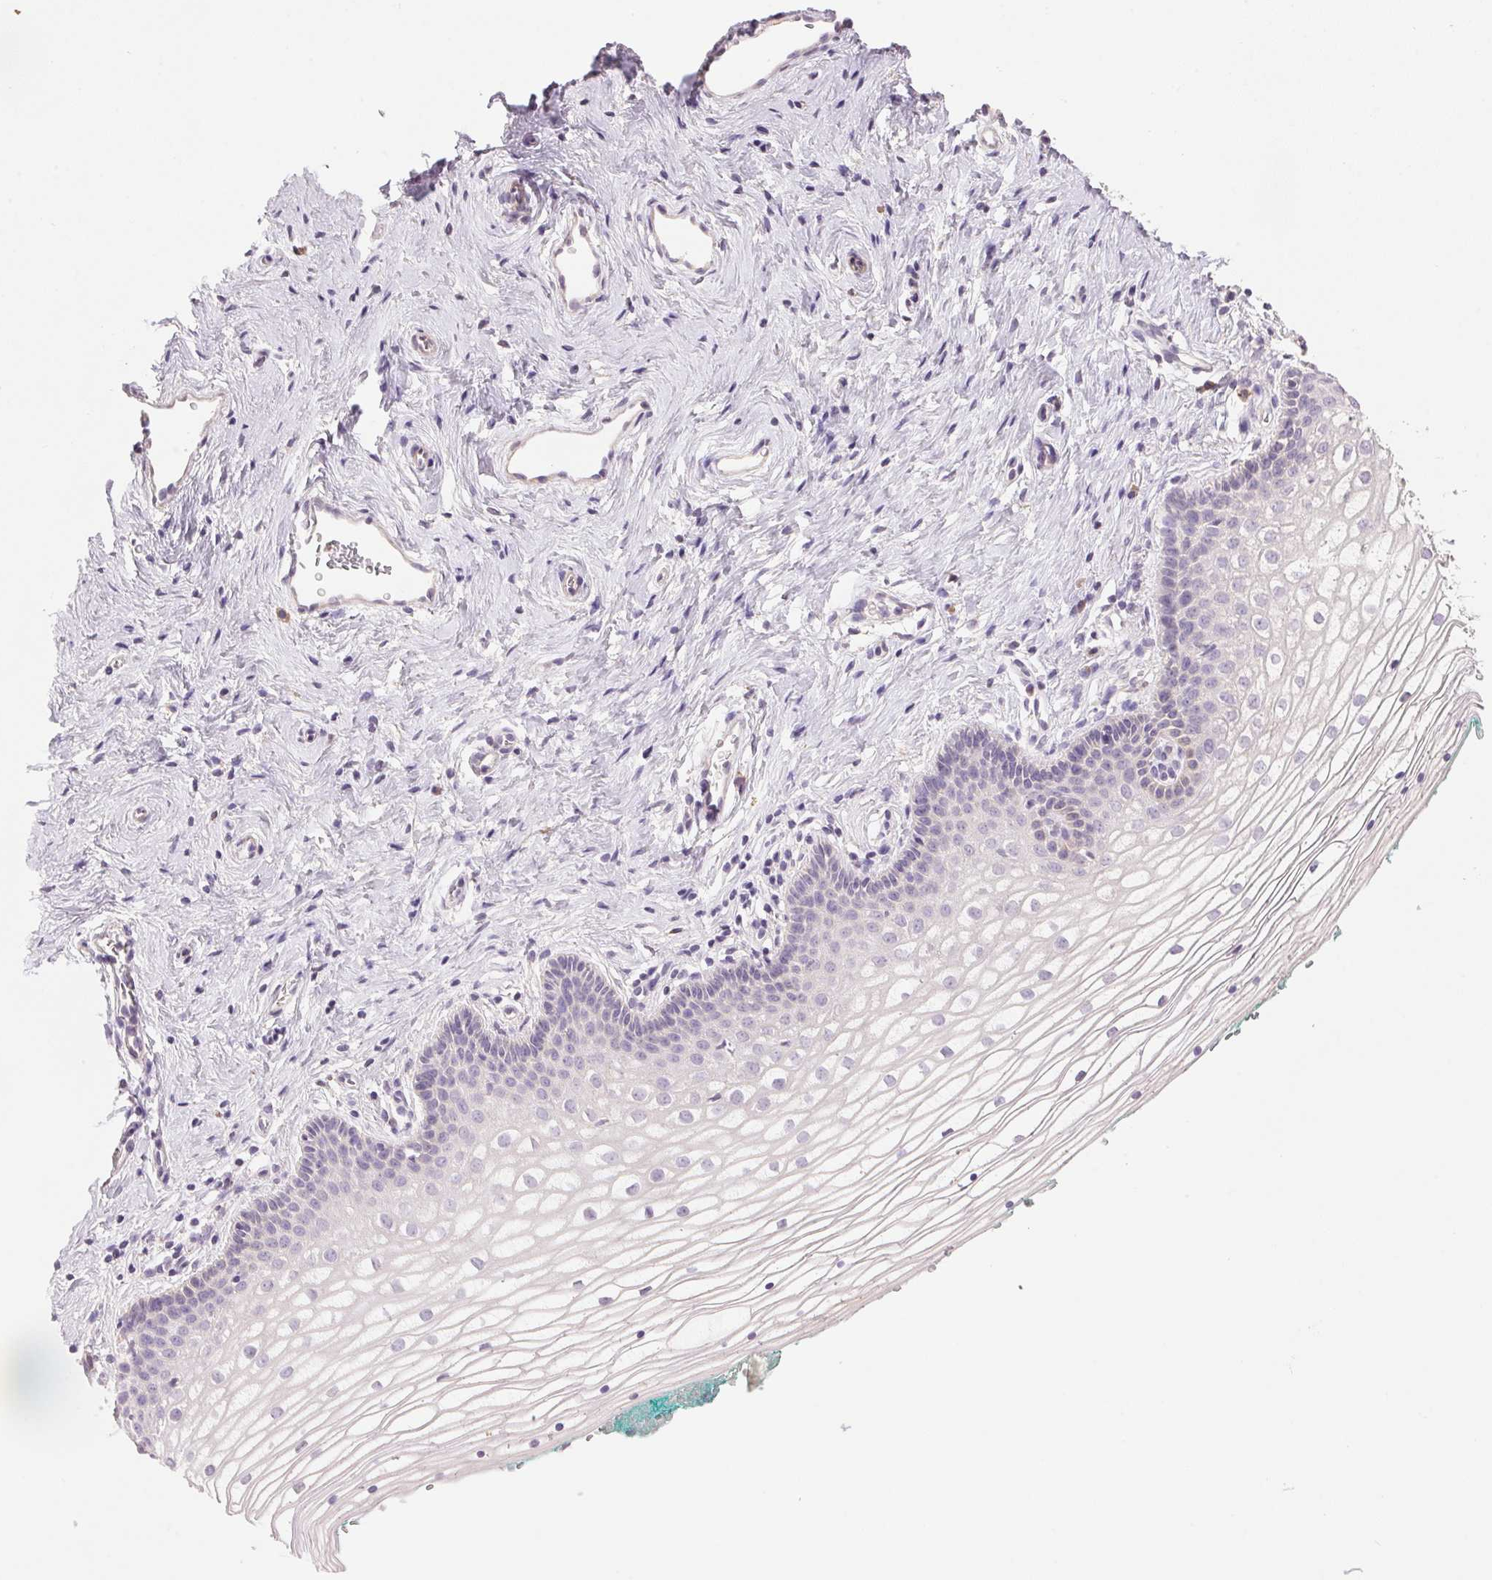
{"staining": {"intensity": "negative", "quantity": "none", "location": "none"}, "tissue": "vagina", "cell_type": "Squamous epithelial cells", "image_type": "normal", "snomed": [{"axis": "morphology", "description": "Normal tissue, NOS"}, {"axis": "topography", "description": "Vagina"}], "caption": "This is a micrograph of IHC staining of unremarkable vagina, which shows no staining in squamous epithelial cells. The staining is performed using DAB (3,3'-diaminobenzidine) brown chromogen with nuclei counter-stained in using hematoxylin.", "gene": "LYZL6", "patient": {"sex": "female", "age": 36}}